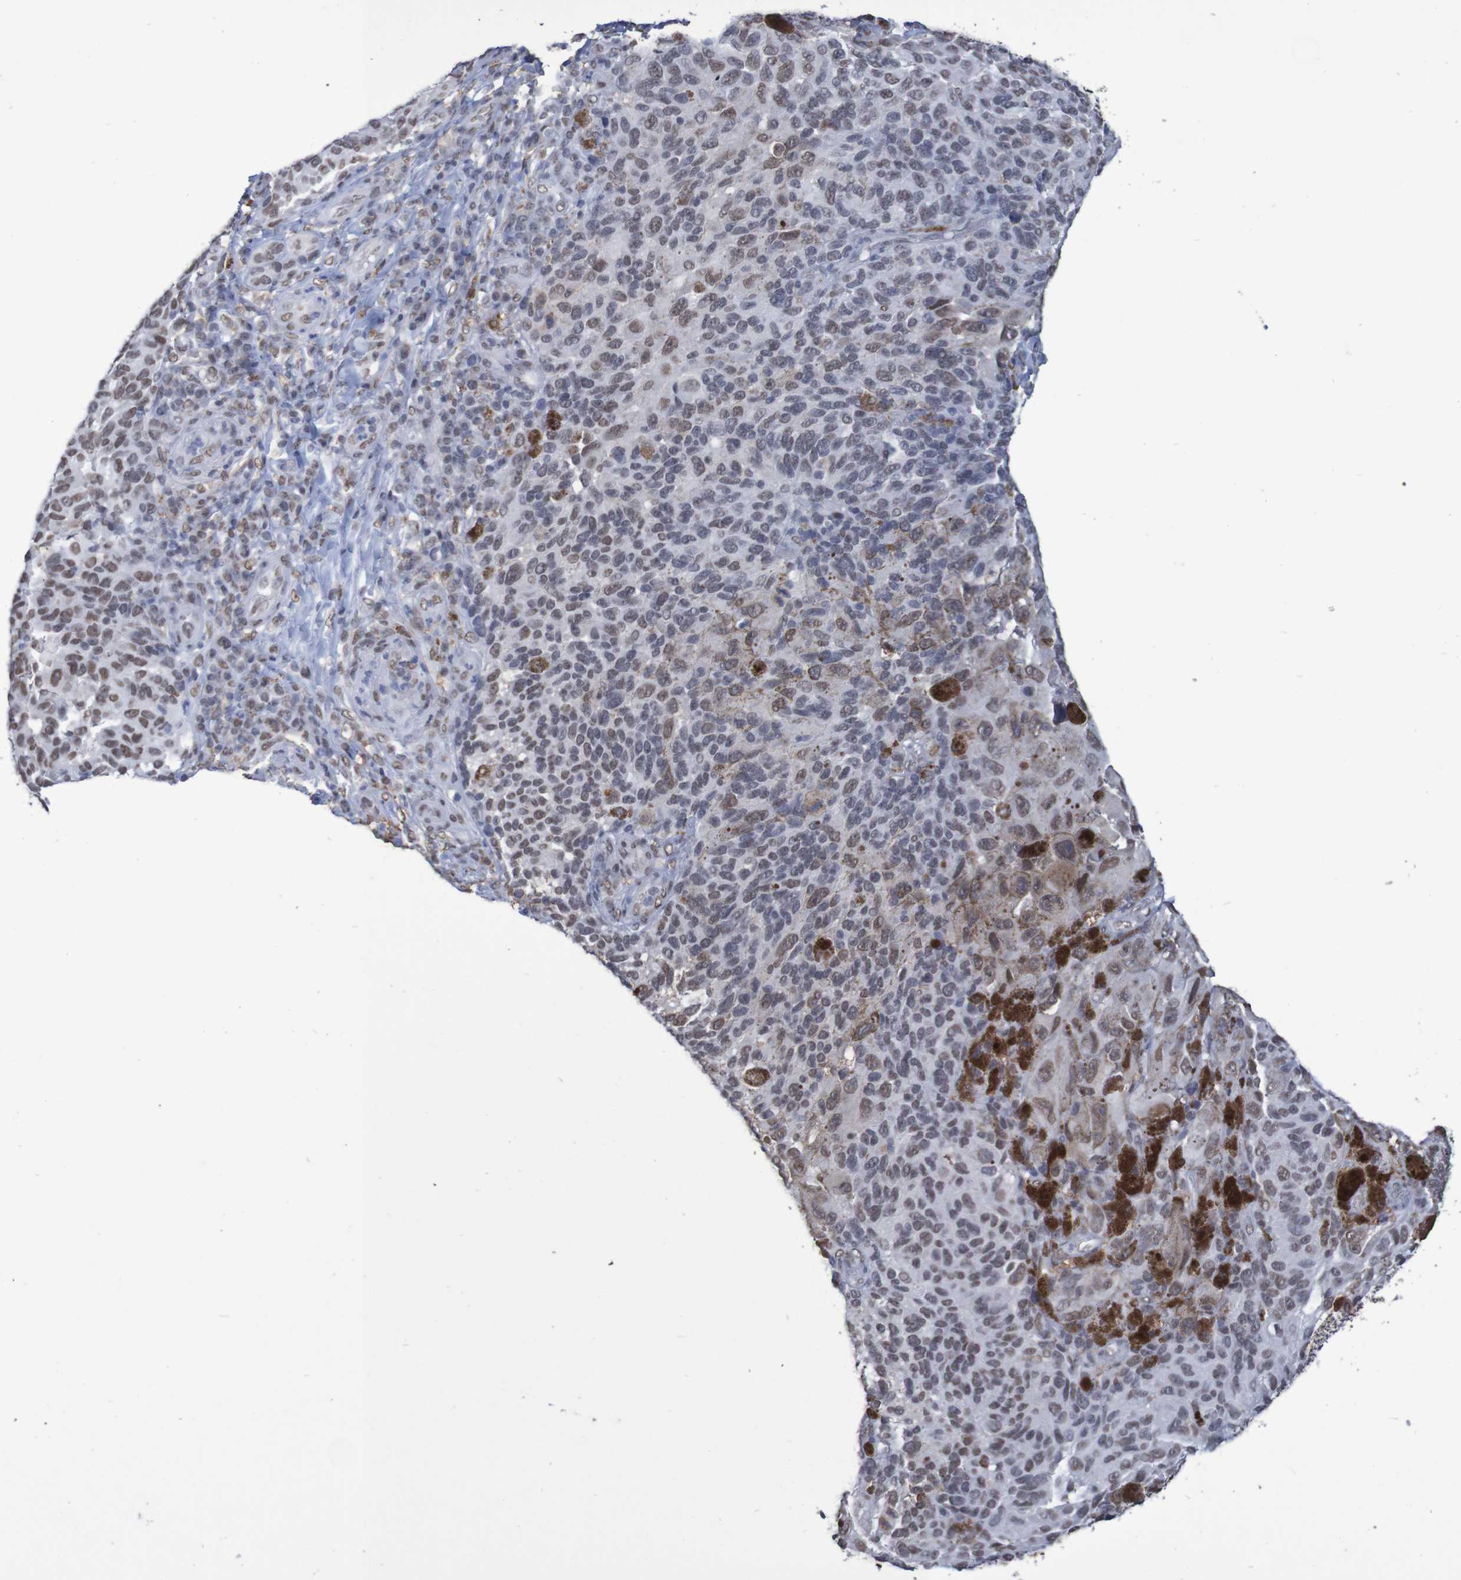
{"staining": {"intensity": "moderate", "quantity": "25%-75%", "location": "nuclear"}, "tissue": "melanoma", "cell_type": "Tumor cells", "image_type": "cancer", "snomed": [{"axis": "morphology", "description": "Malignant melanoma, NOS"}, {"axis": "topography", "description": "Skin"}], "caption": "Protein staining demonstrates moderate nuclear expression in approximately 25%-75% of tumor cells in melanoma. The staining is performed using DAB (3,3'-diaminobenzidine) brown chromogen to label protein expression. The nuclei are counter-stained blue using hematoxylin.", "gene": "MRTFB", "patient": {"sex": "female", "age": 73}}